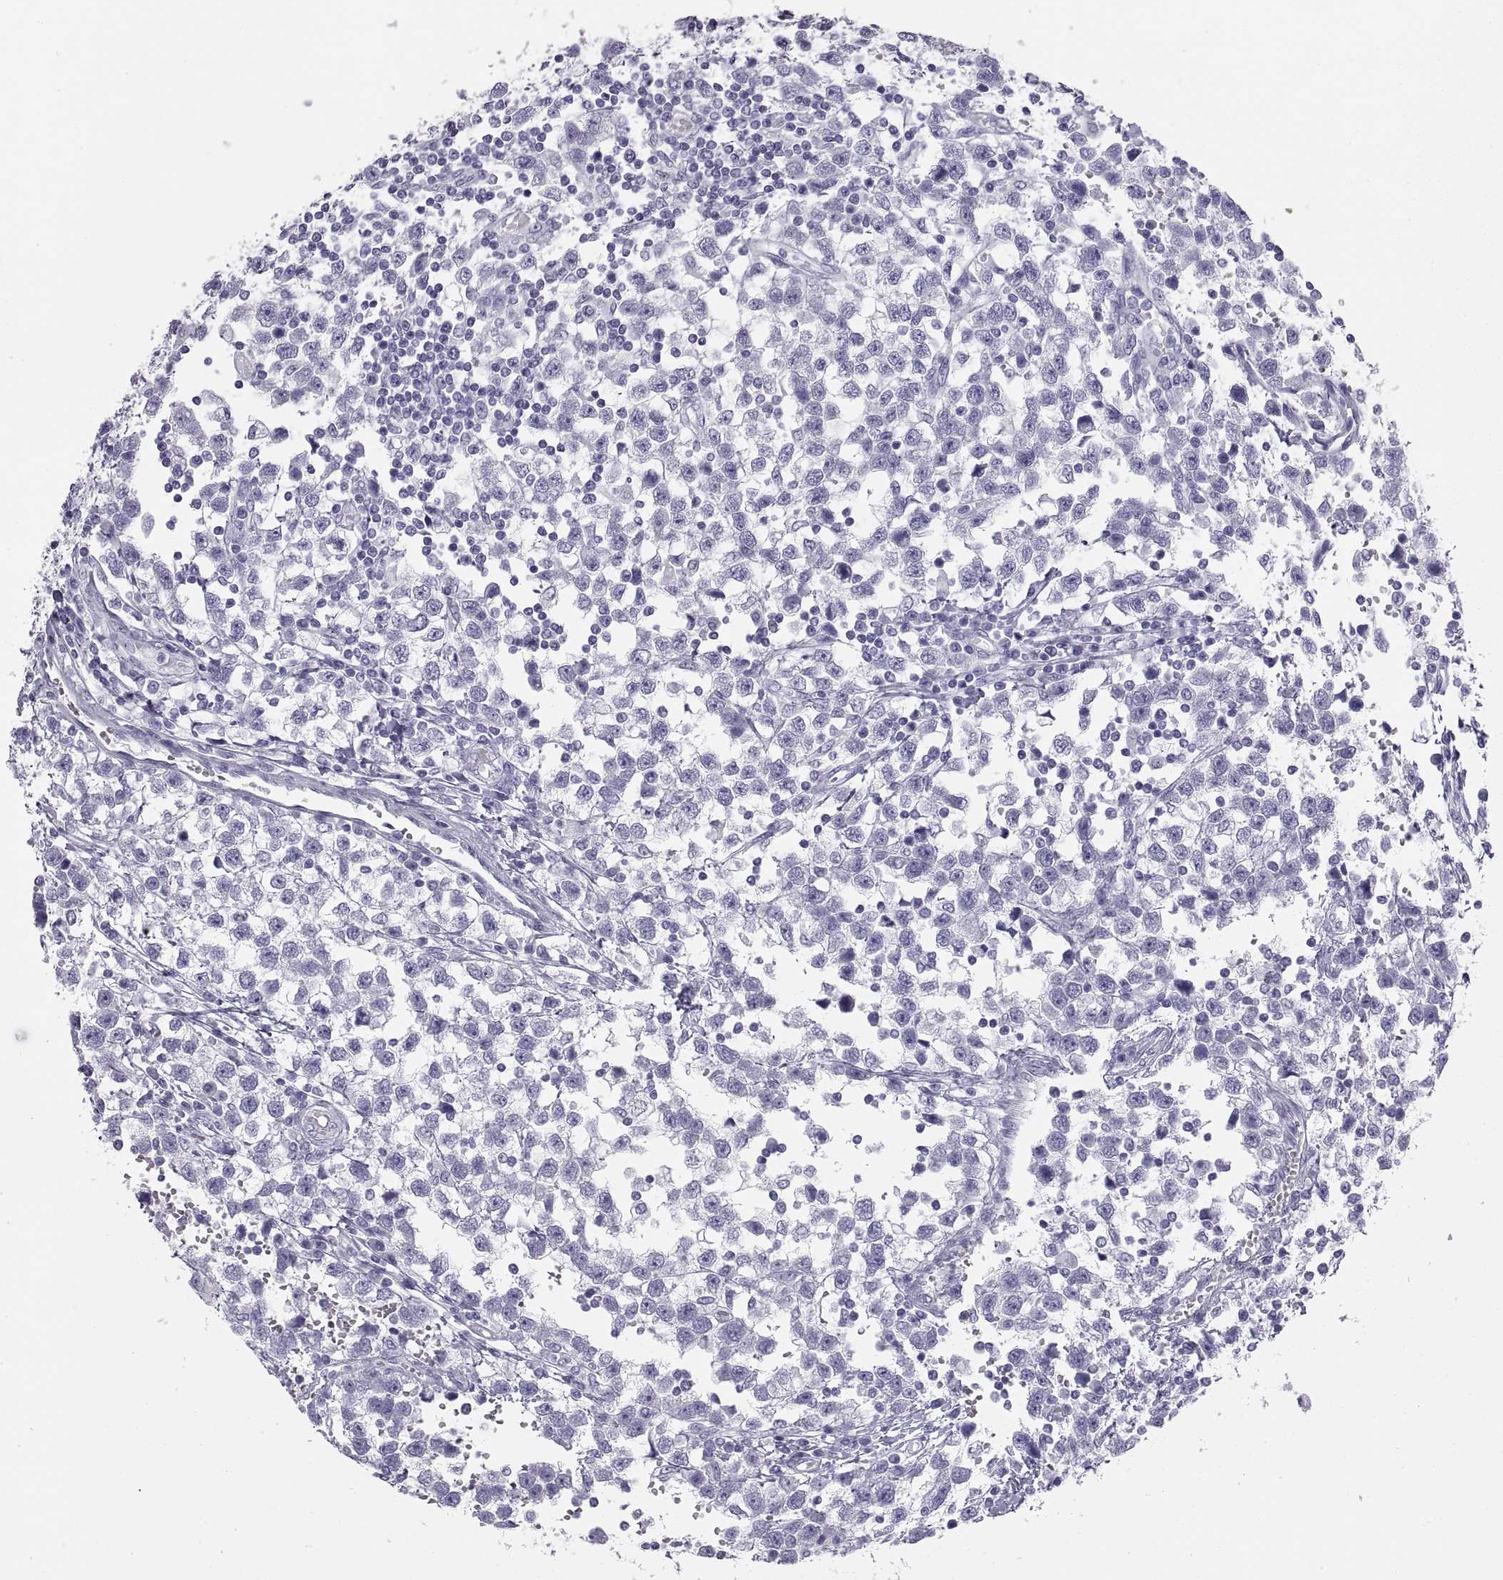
{"staining": {"intensity": "negative", "quantity": "none", "location": "none"}, "tissue": "testis cancer", "cell_type": "Tumor cells", "image_type": "cancer", "snomed": [{"axis": "morphology", "description": "Seminoma, NOS"}, {"axis": "topography", "description": "Testis"}], "caption": "Tumor cells are negative for protein expression in human testis cancer (seminoma). Nuclei are stained in blue.", "gene": "RLBP1", "patient": {"sex": "male", "age": 34}}